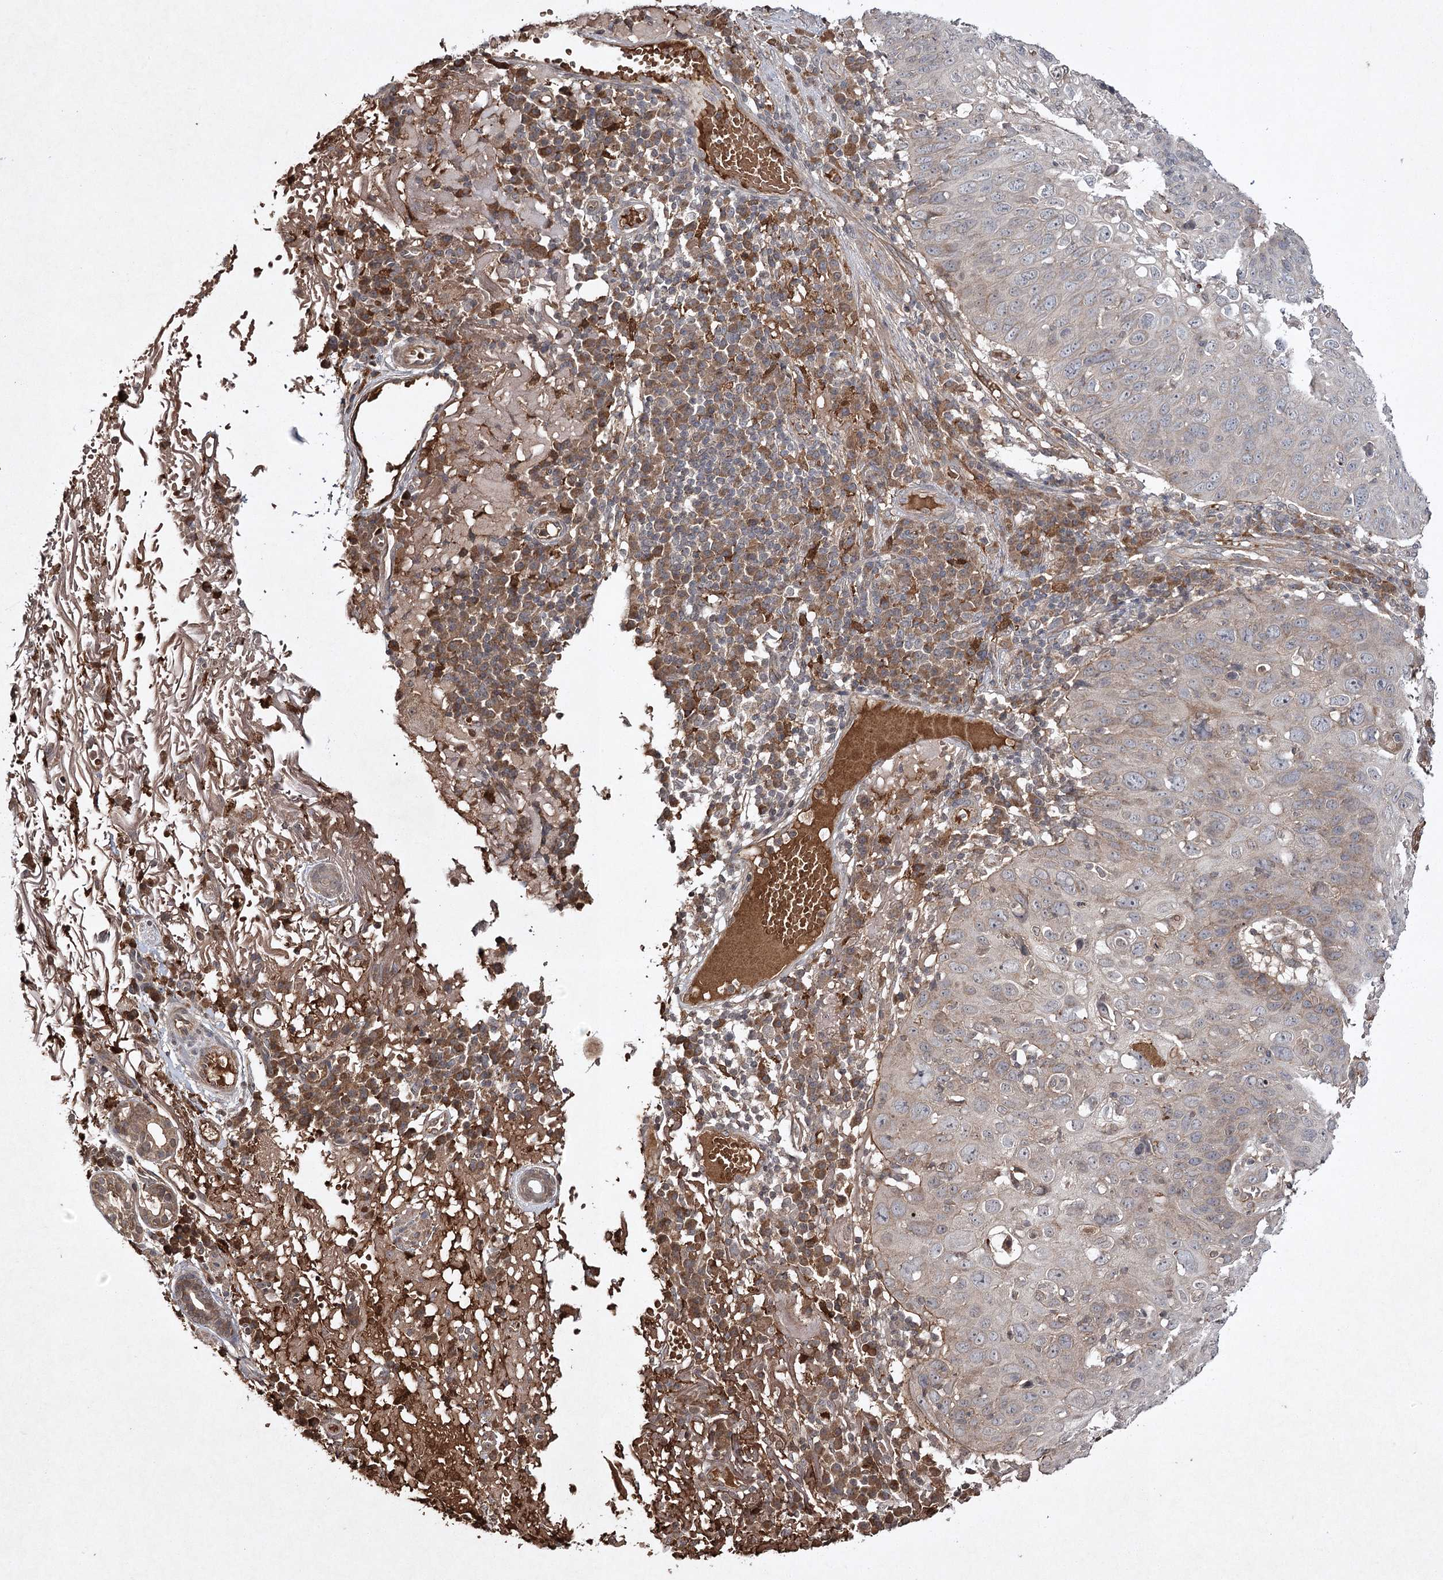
{"staining": {"intensity": "negative", "quantity": "none", "location": "none"}, "tissue": "skin cancer", "cell_type": "Tumor cells", "image_type": "cancer", "snomed": [{"axis": "morphology", "description": "Squamous cell carcinoma, NOS"}, {"axis": "topography", "description": "Skin"}], "caption": "Squamous cell carcinoma (skin) stained for a protein using IHC displays no staining tumor cells.", "gene": "CYP2B6", "patient": {"sex": "female", "age": 90}}